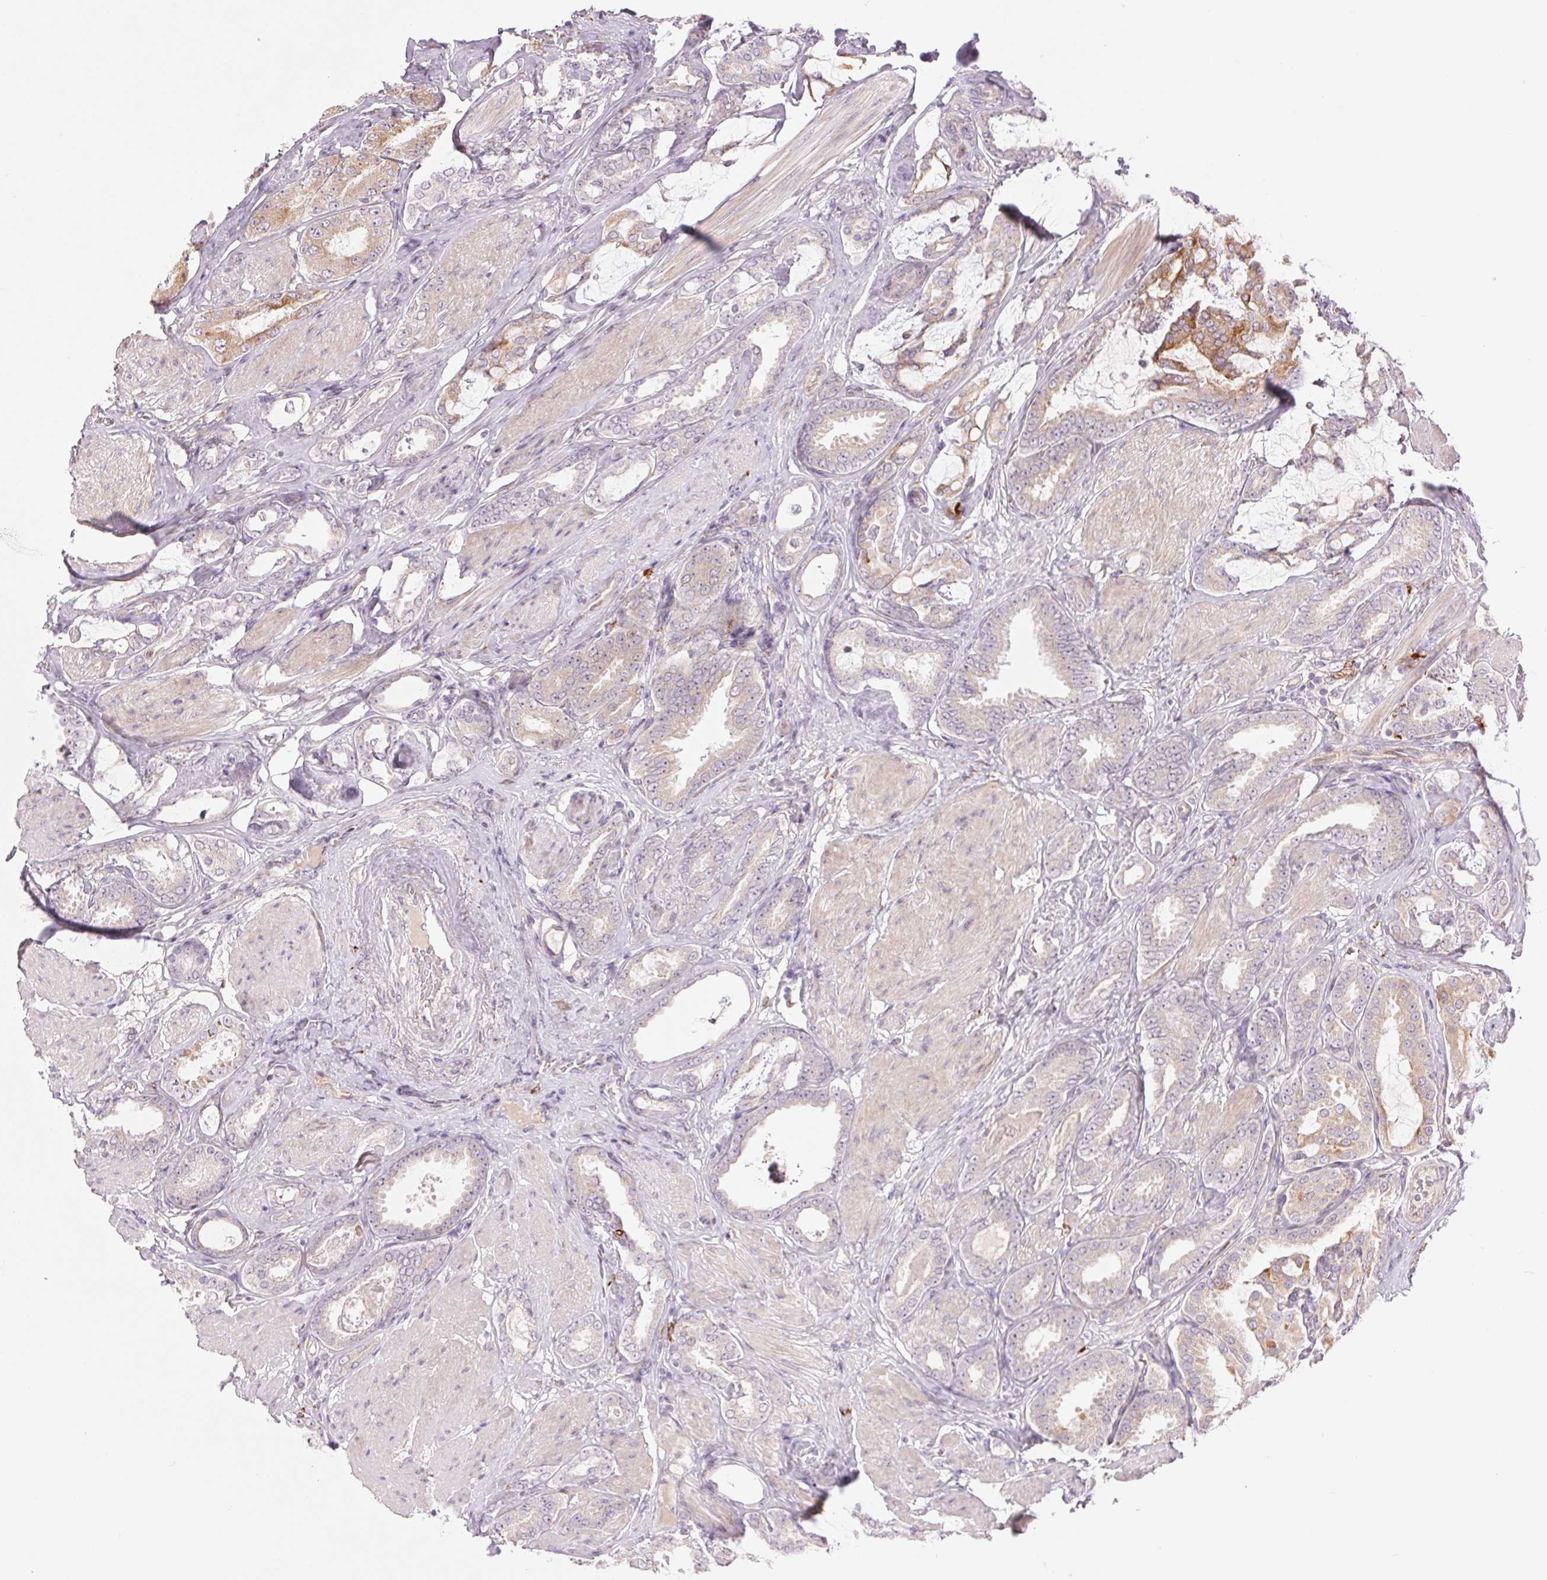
{"staining": {"intensity": "weak", "quantity": "<25%", "location": "cytoplasmic/membranous"}, "tissue": "prostate cancer", "cell_type": "Tumor cells", "image_type": "cancer", "snomed": [{"axis": "morphology", "description": "Adenocarcinoma, High grade"}, {"axis": "topography", "description": "Prostate"}], "caption": "High power microscopy histopathology image of an immunohistochemistry (IHC) histopathology image of adenocarcinoma (high-grade) (prostate), revealing no significant staining in tumor cells.", "gene": "METTL17", "patient": {"sex": "male", "age": 63}}